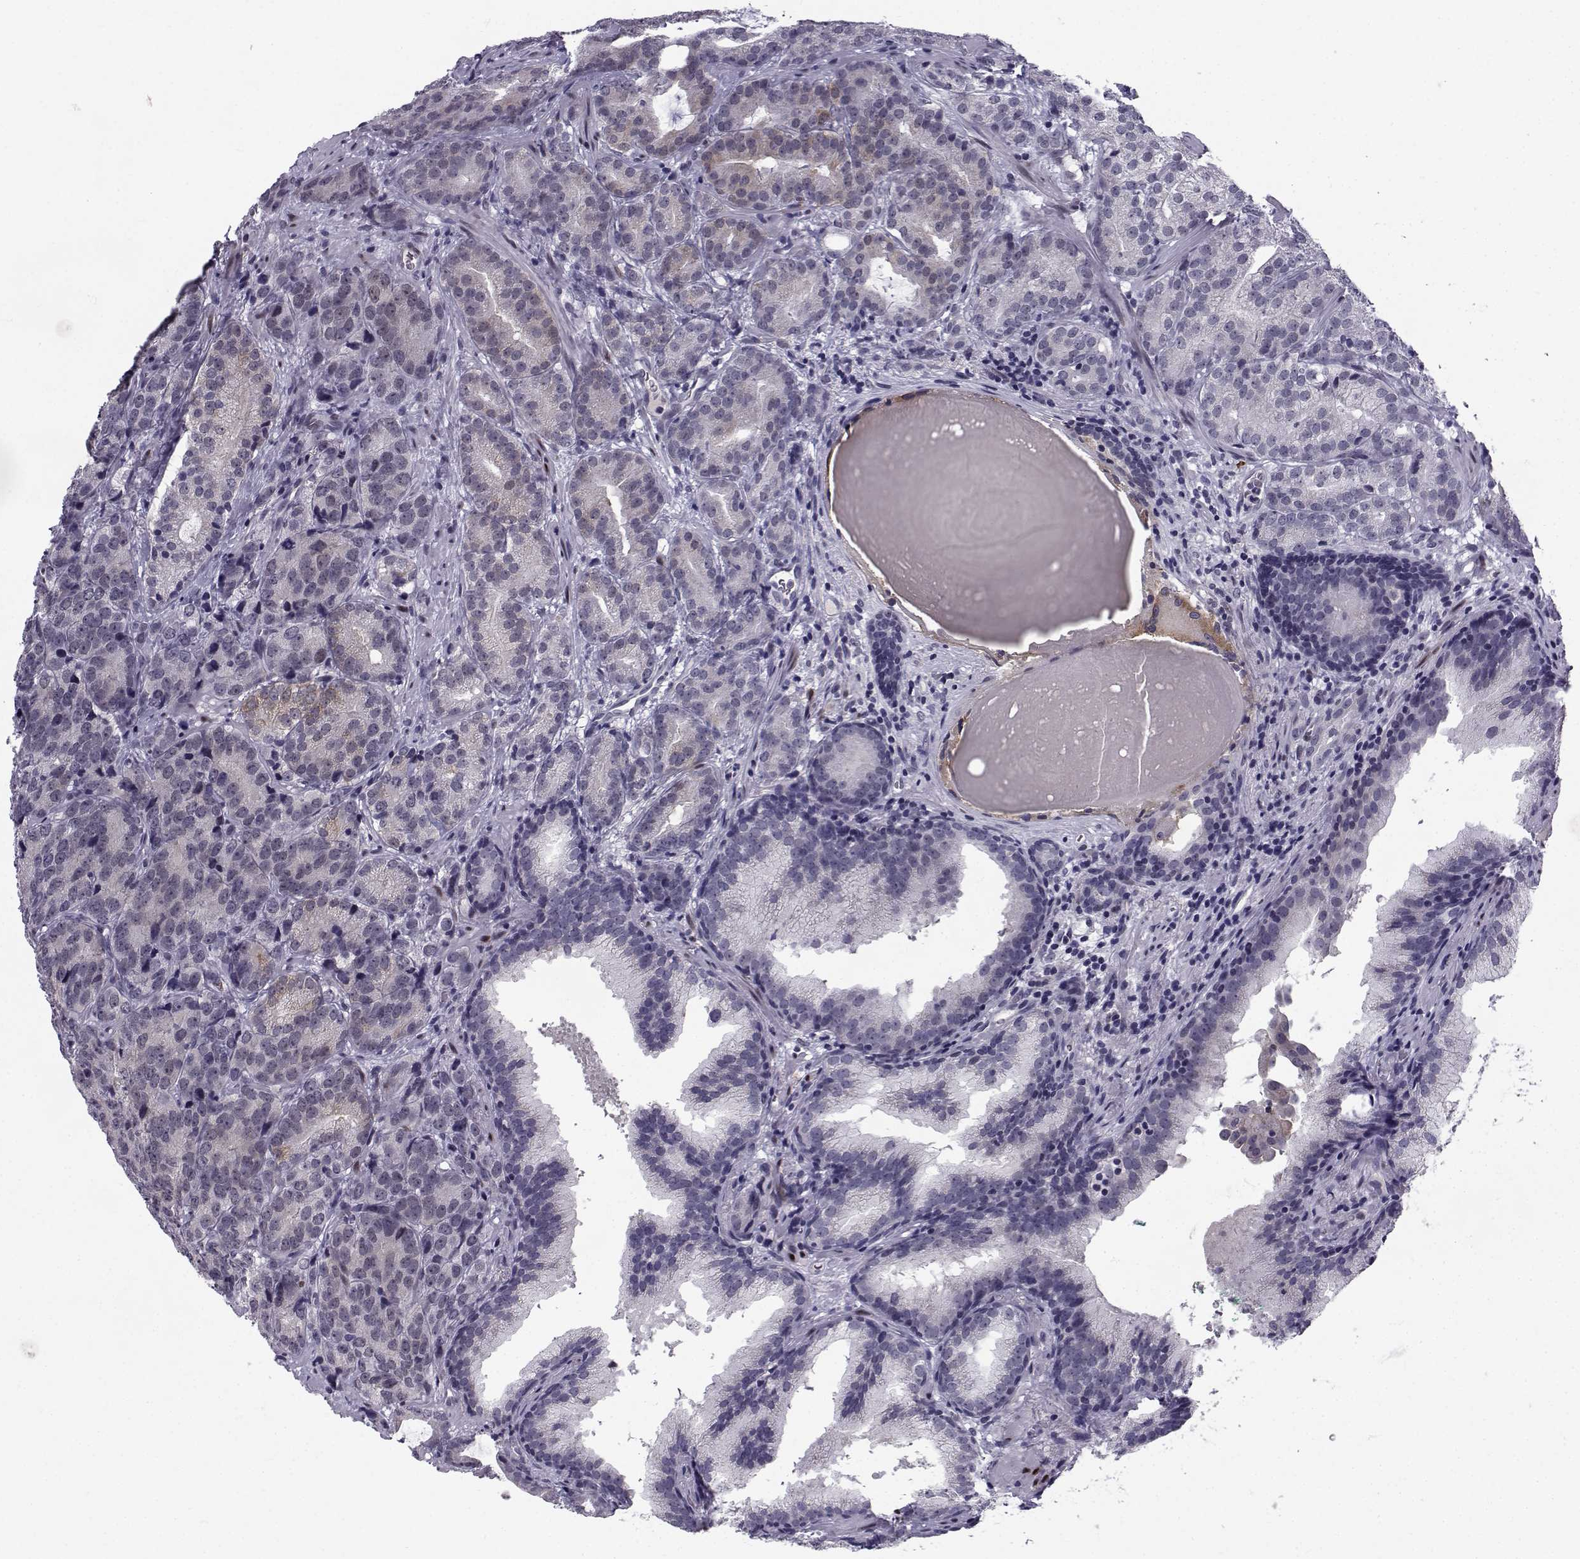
{"staining": {"intensity": "negative", "quantity": "none", "location": "none"}, "tissue": "prostate cancer", "cell_type": "Tumor cells", "image_type": "cancer", "snomed": [{"axis": "morphology", "description": "Adenocarcinoma, NOS"}, {"axis": "topography", "description": "Prostate"}], "caption": "Human prostate cancer (adenocarcinoma) stained for a protein using immunohistochemistry (IHC) exhibits no staining in tumor cells.", "gene": "RBM24", "patient": {"sex": "male", "age": 71}}